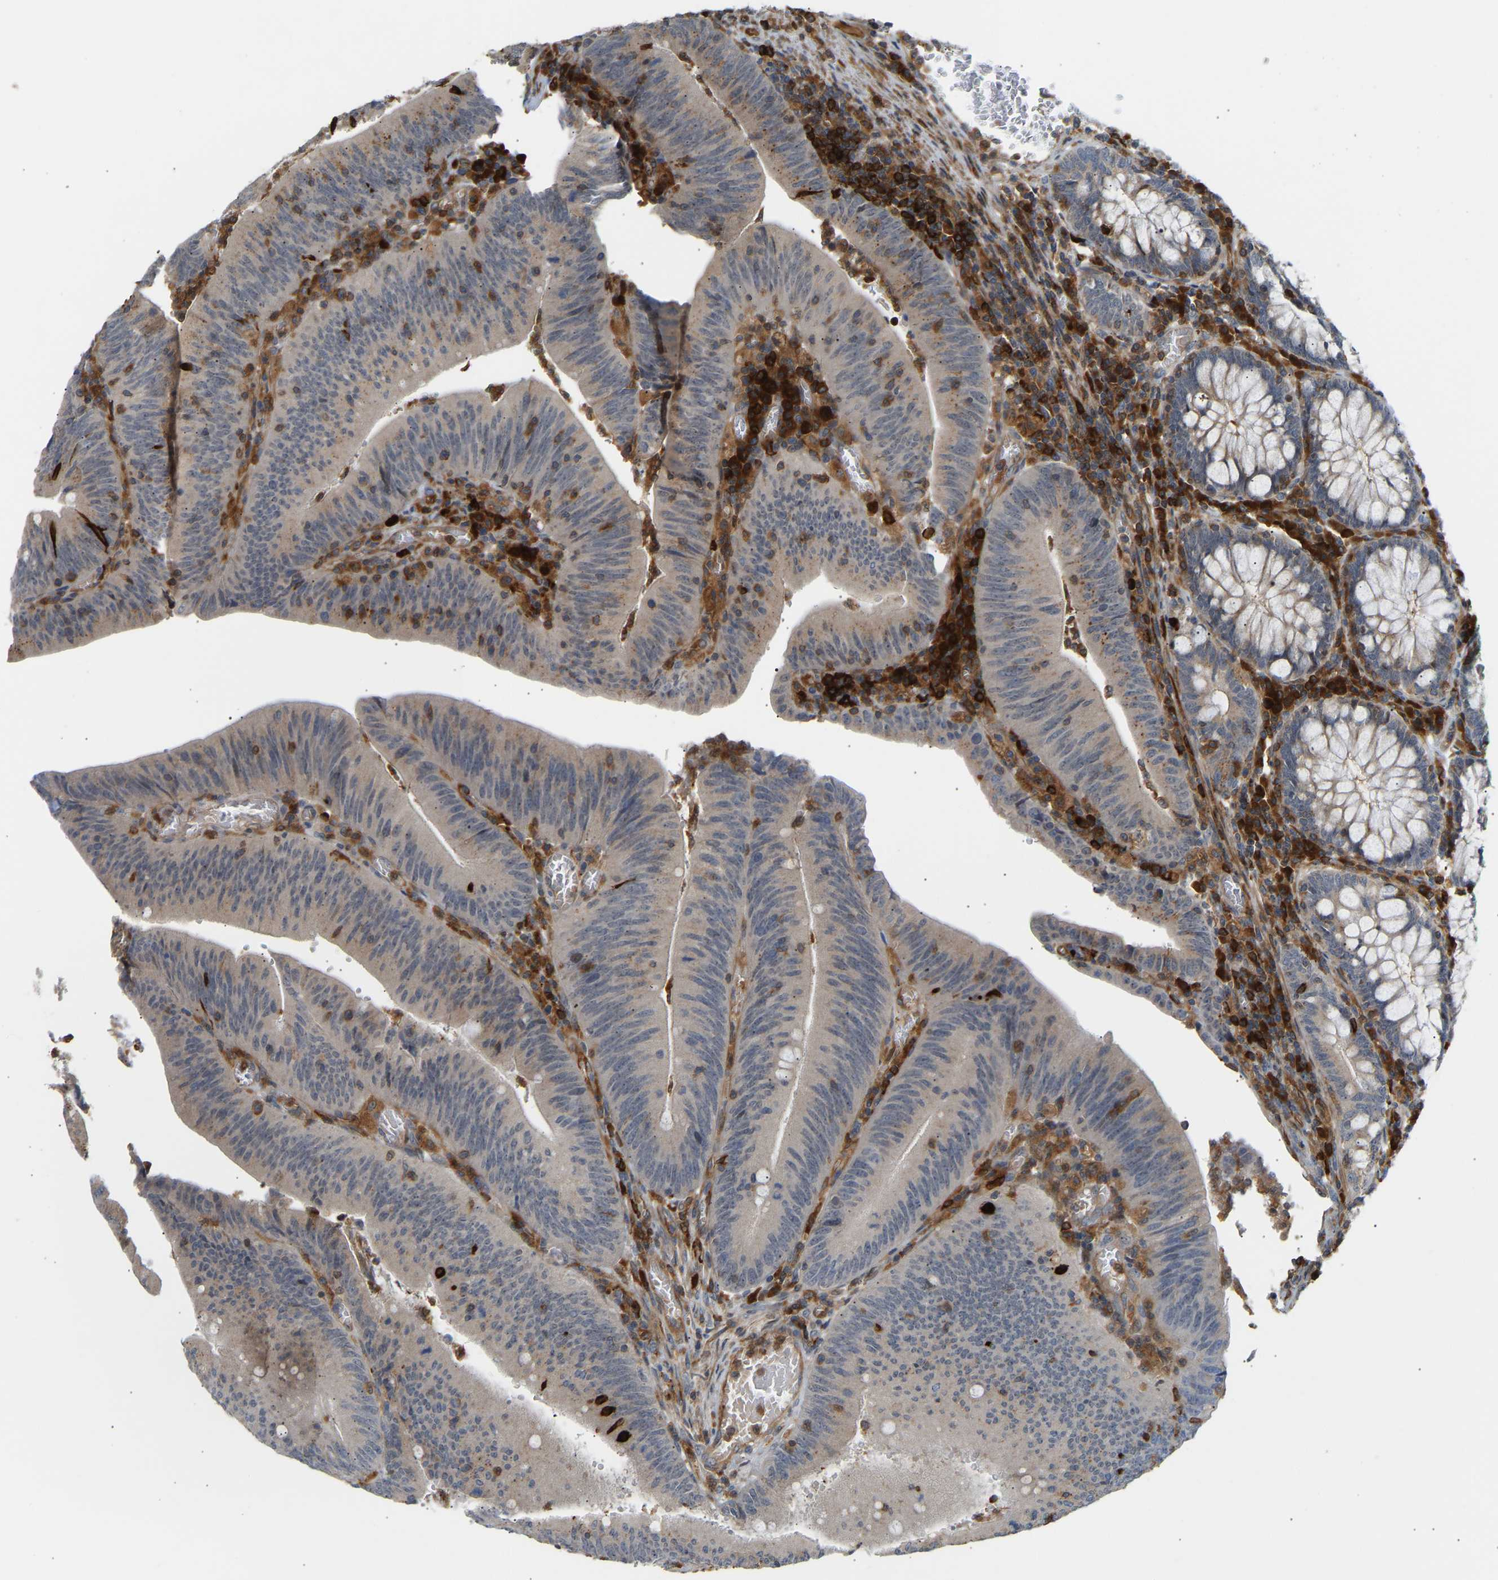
{"staining": {"intensity": "negative", "quantity": "none", "location": "none"}, "tissue": "colorectal cancer", "cell_type": "Tumor cells", "image_type": "cancer", "snomed": [{"axis": "morphology", "description": "Normal tissue, NOS"}, {"axis": "morphology", "description": "Adenocarcinoma, NOS"}, {"axis": "topography", "description": "Rectum"}], "caption": "A histopathology image of human colorectal cancer (adenocarcinoma) is negative for staining in tumor cells. The staining is performed using DAB (3,3'-diaminobenzidine) brown chromogen with nuclei counter-stained in using hematoxylin.", "gene": "PLCG2", "patient": {"sex": "female", "age": 66}}